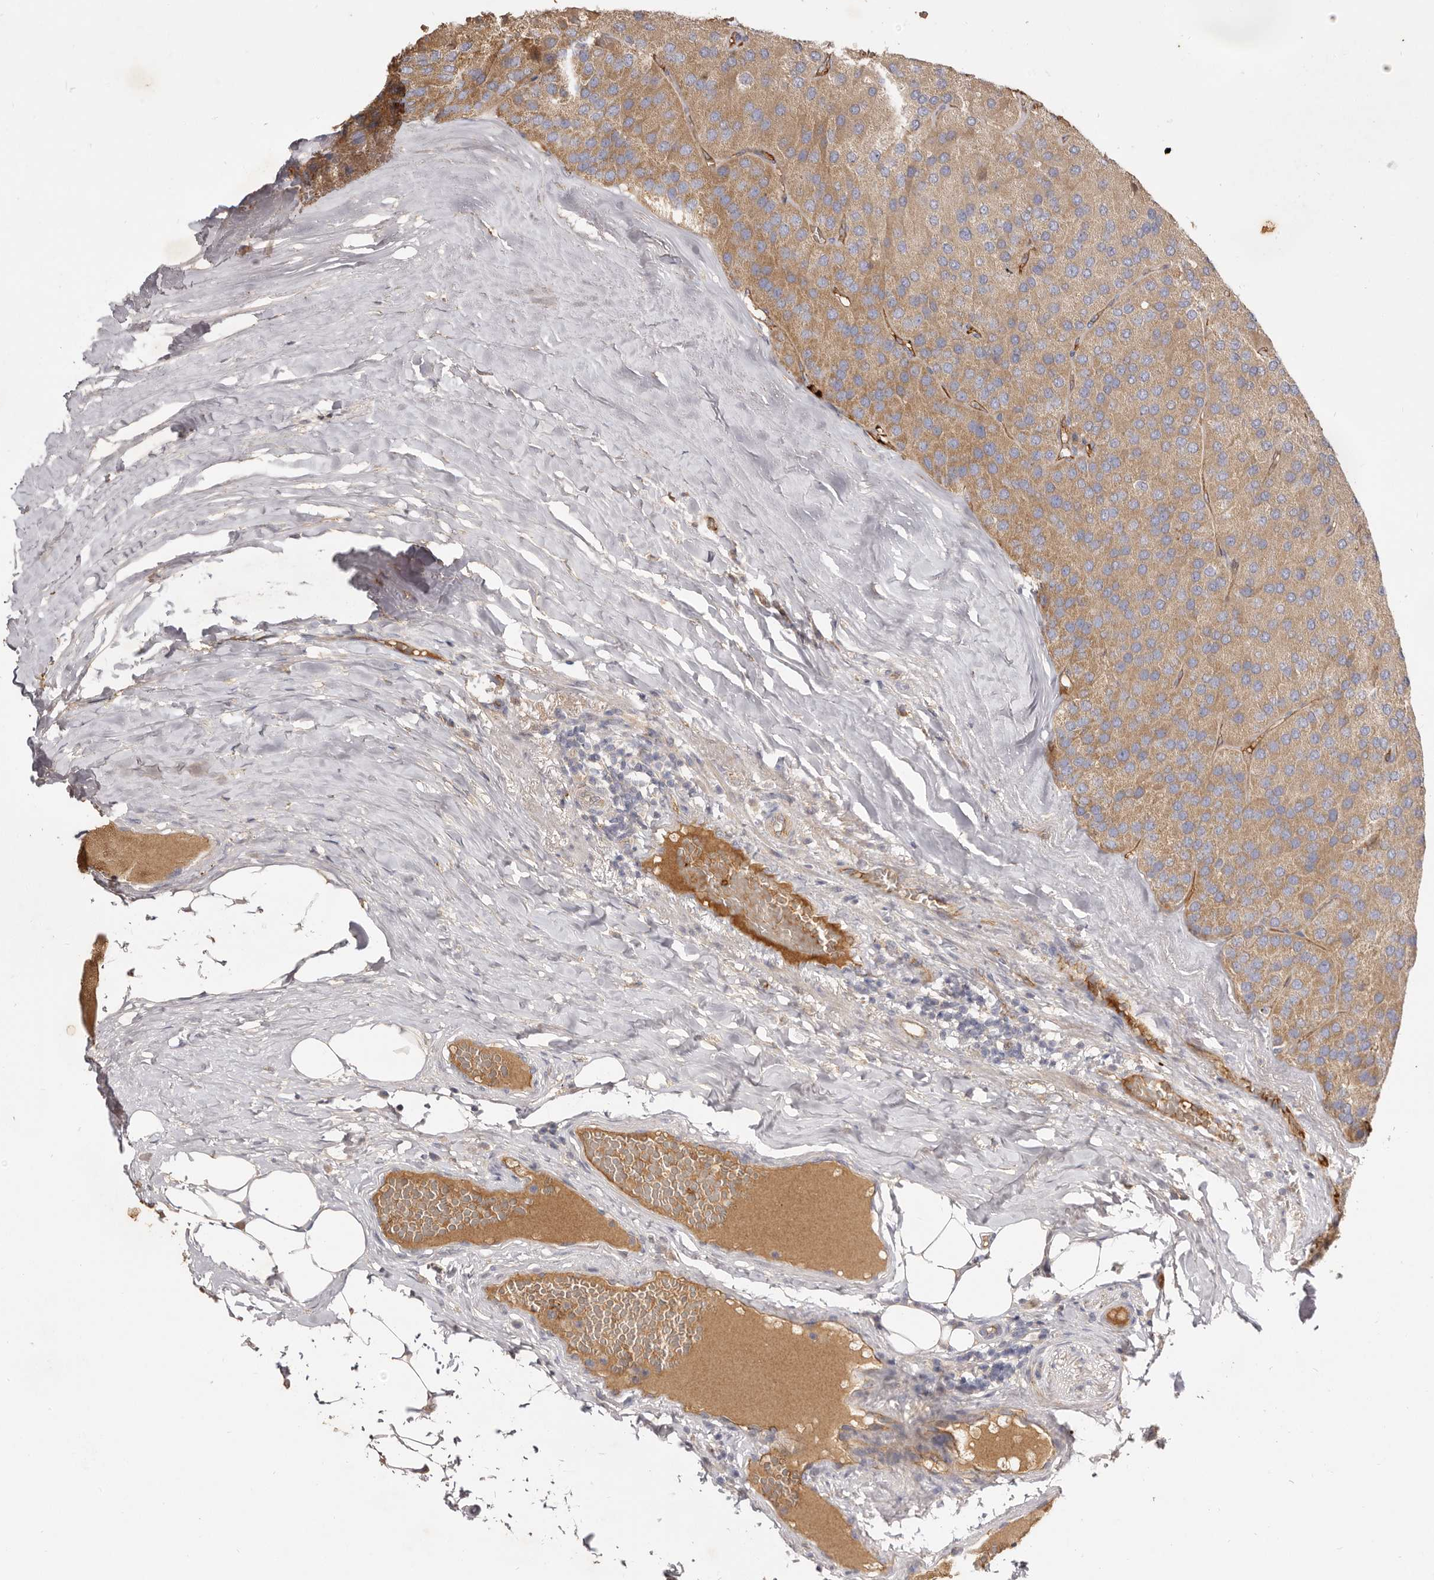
{"staining": {"intensity": "moderate", "quantity": ">75%", "location": "cytoplasmic/membranous"}, "tissue": "parathyroid gland", "cell_type": "Glandular cells", "image_type": "normal", "snomed": [{"axis": "morphology", "description": "Normal tissue, NOS"}, {"axis": "morphology", "description": "Adenoma, NOS"}, {"axis": "topography", "description": "Parathyroid gland"}], "caption": "Immunohistochemical staining of normal parathyroid gland exhibits medium levels of moderate cytoplasmic/membranous expression in approximately >75% of glandular cells.", "gene": "ADAMTS9", "patient": {"sex": "female", "age": 86}}